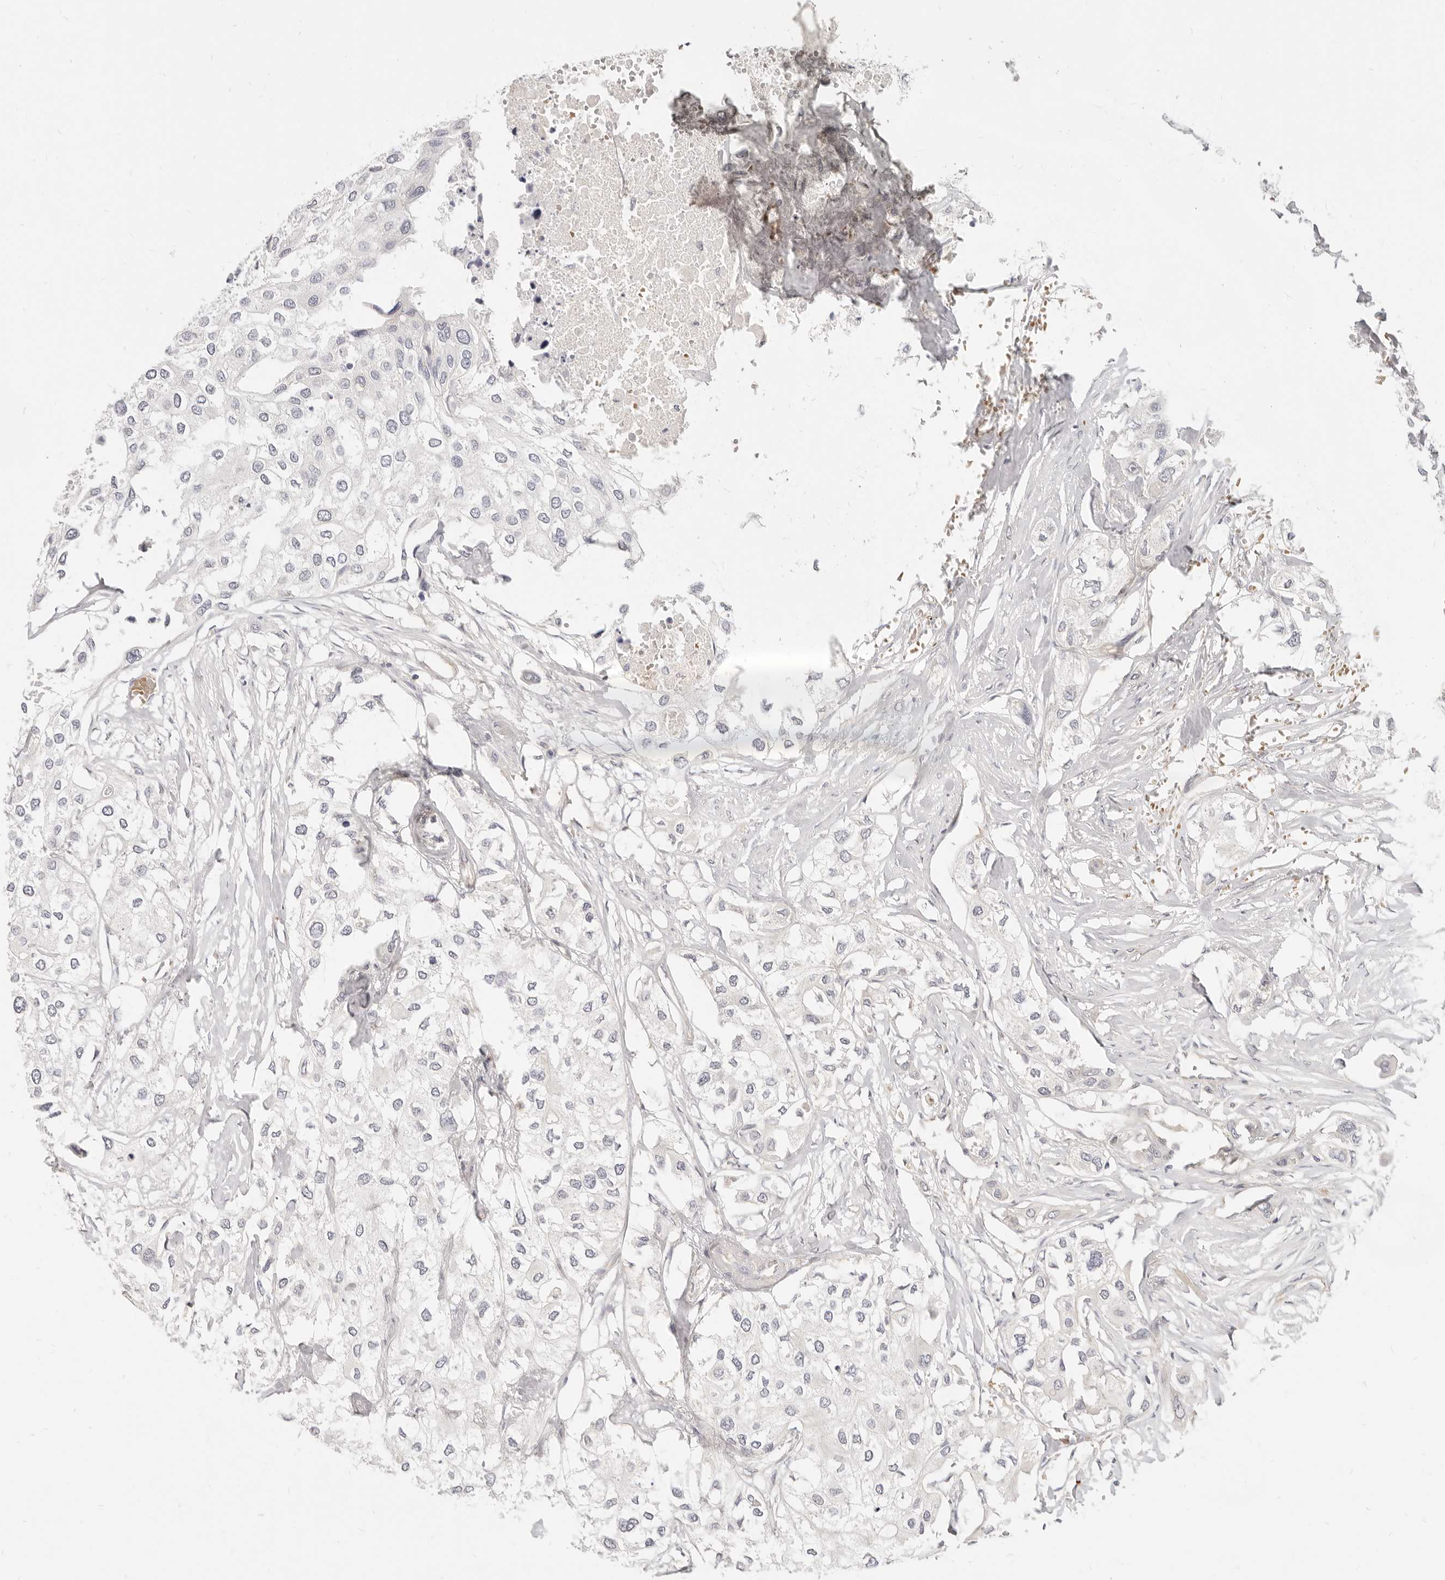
{"staining": {"intensity": "negative", "quantity": "none", "location": "none"}, "tissue": "urothelial cancer", "cell_type": "Tumor cells", "image_type": "cancer", "snomed": [{"axis": "morphology", "description": "Urothelial carcinoma, High grade"}, {"axis": "topography", "description": "Urinary bladder"}], "caption": "High magnification brightfield microscopy of urothelial cancer stained with DAB (3,3'-diaminobenzidine) (brown) and counterstained with hematoxylin (blue): tumor cells show no significant expression.", "gene": "LTB4R2", "patient": {"sex": "male", "age": 64}}